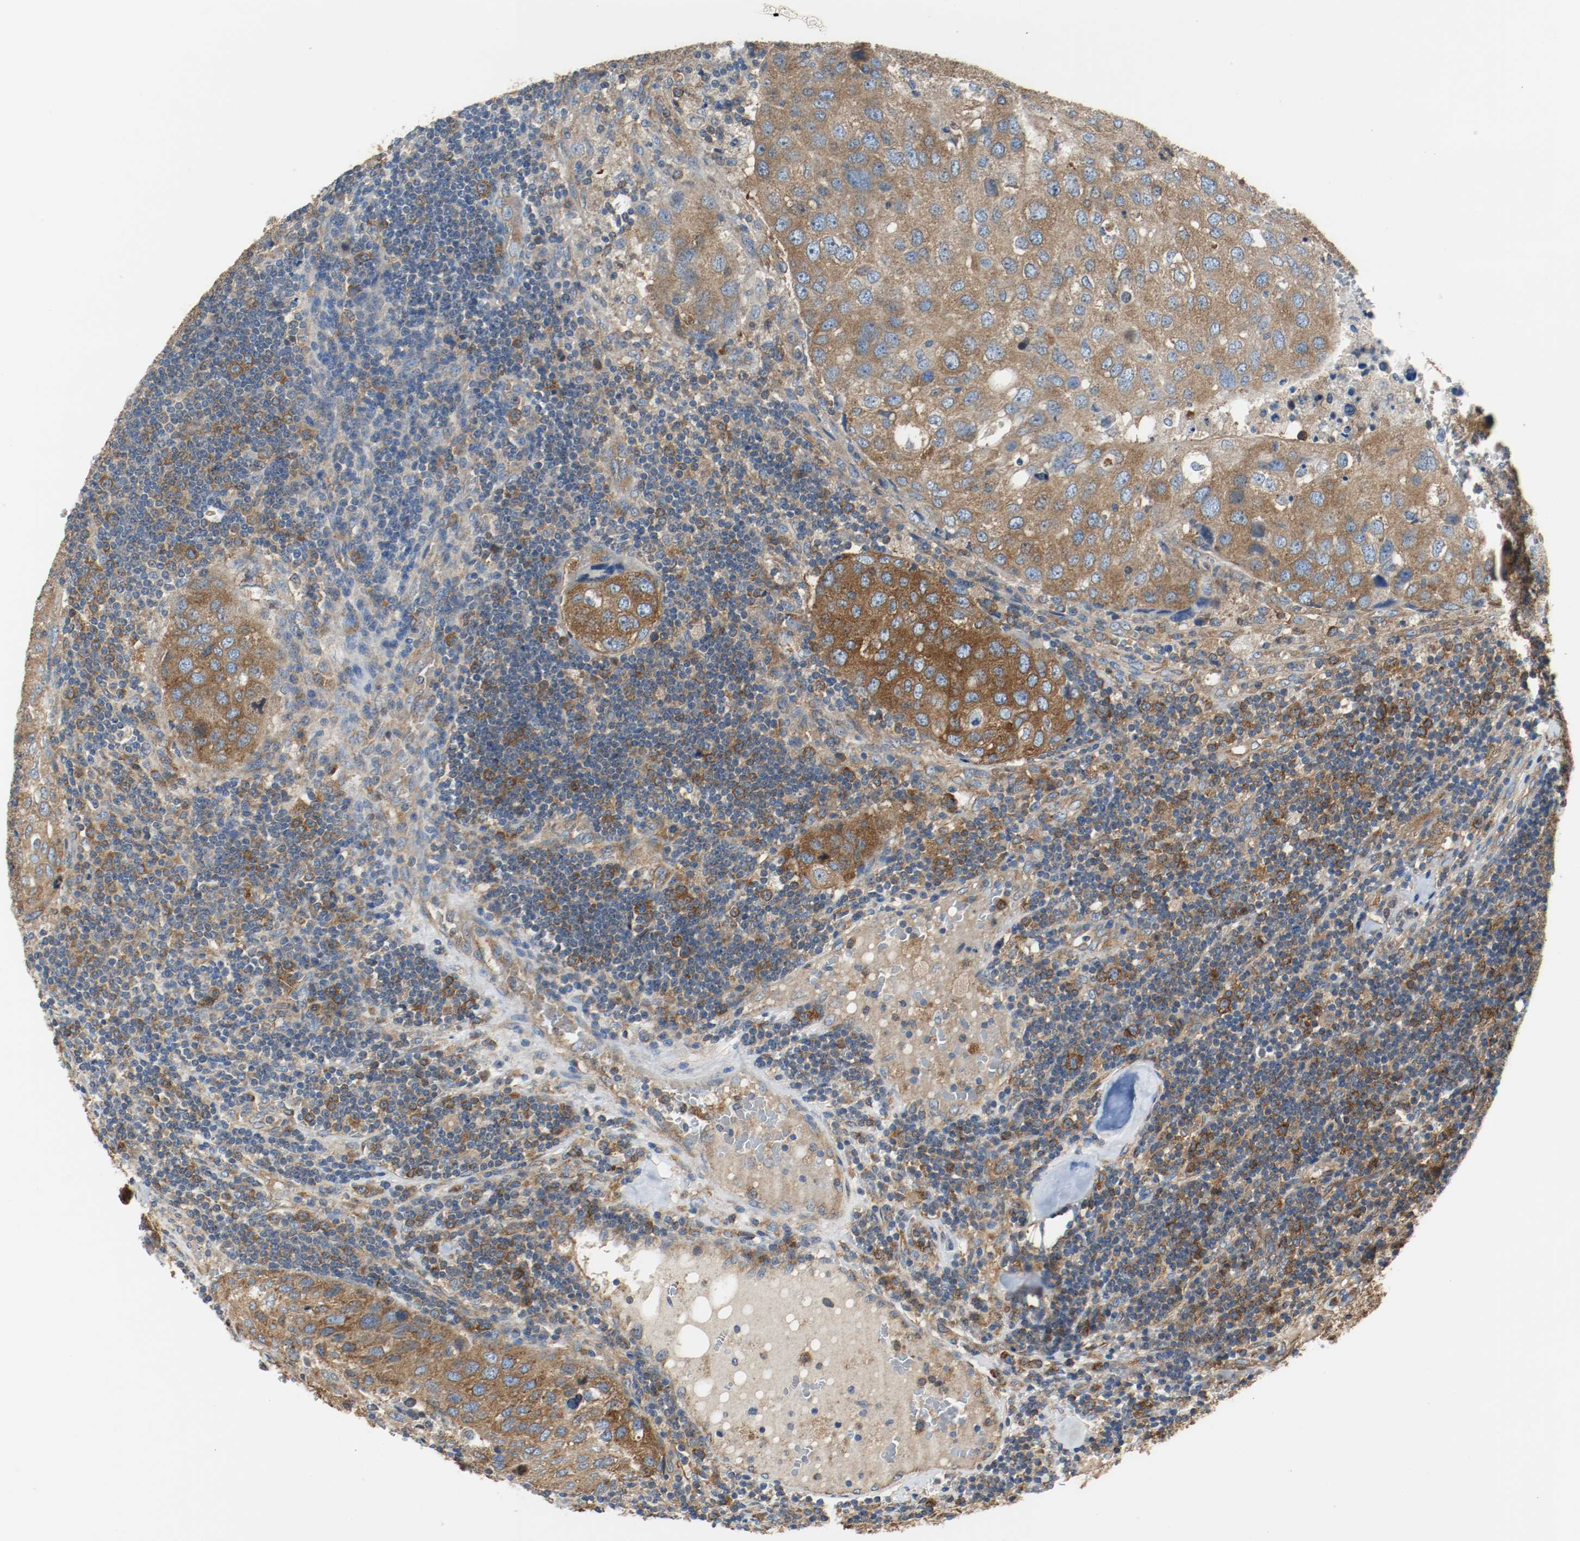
{"staining": {"intensity": "moderate", "quantity": ">75%", "location": "cytoplasmic/membranous"}, "tissue": "urothelial cancer", "cell_type": "Tumor cells", "image_type": "cancer", "snomed": [{"axis": "morphology", "description": "Urothelial carcinoma, High grade"}, {"axis": "topography", "description": "Lymph node"}, {"axis": "topography", "description": "Urinary bladder"}], "caption": "Protein staining of urothelial carcinoma (high-grade) tissue shows moderate cytoplasmic/membranous positivity in approximately >75% of tumor cells.", "gene": "TUBA3D", "patient": {"sex": "male", "age": 51}}